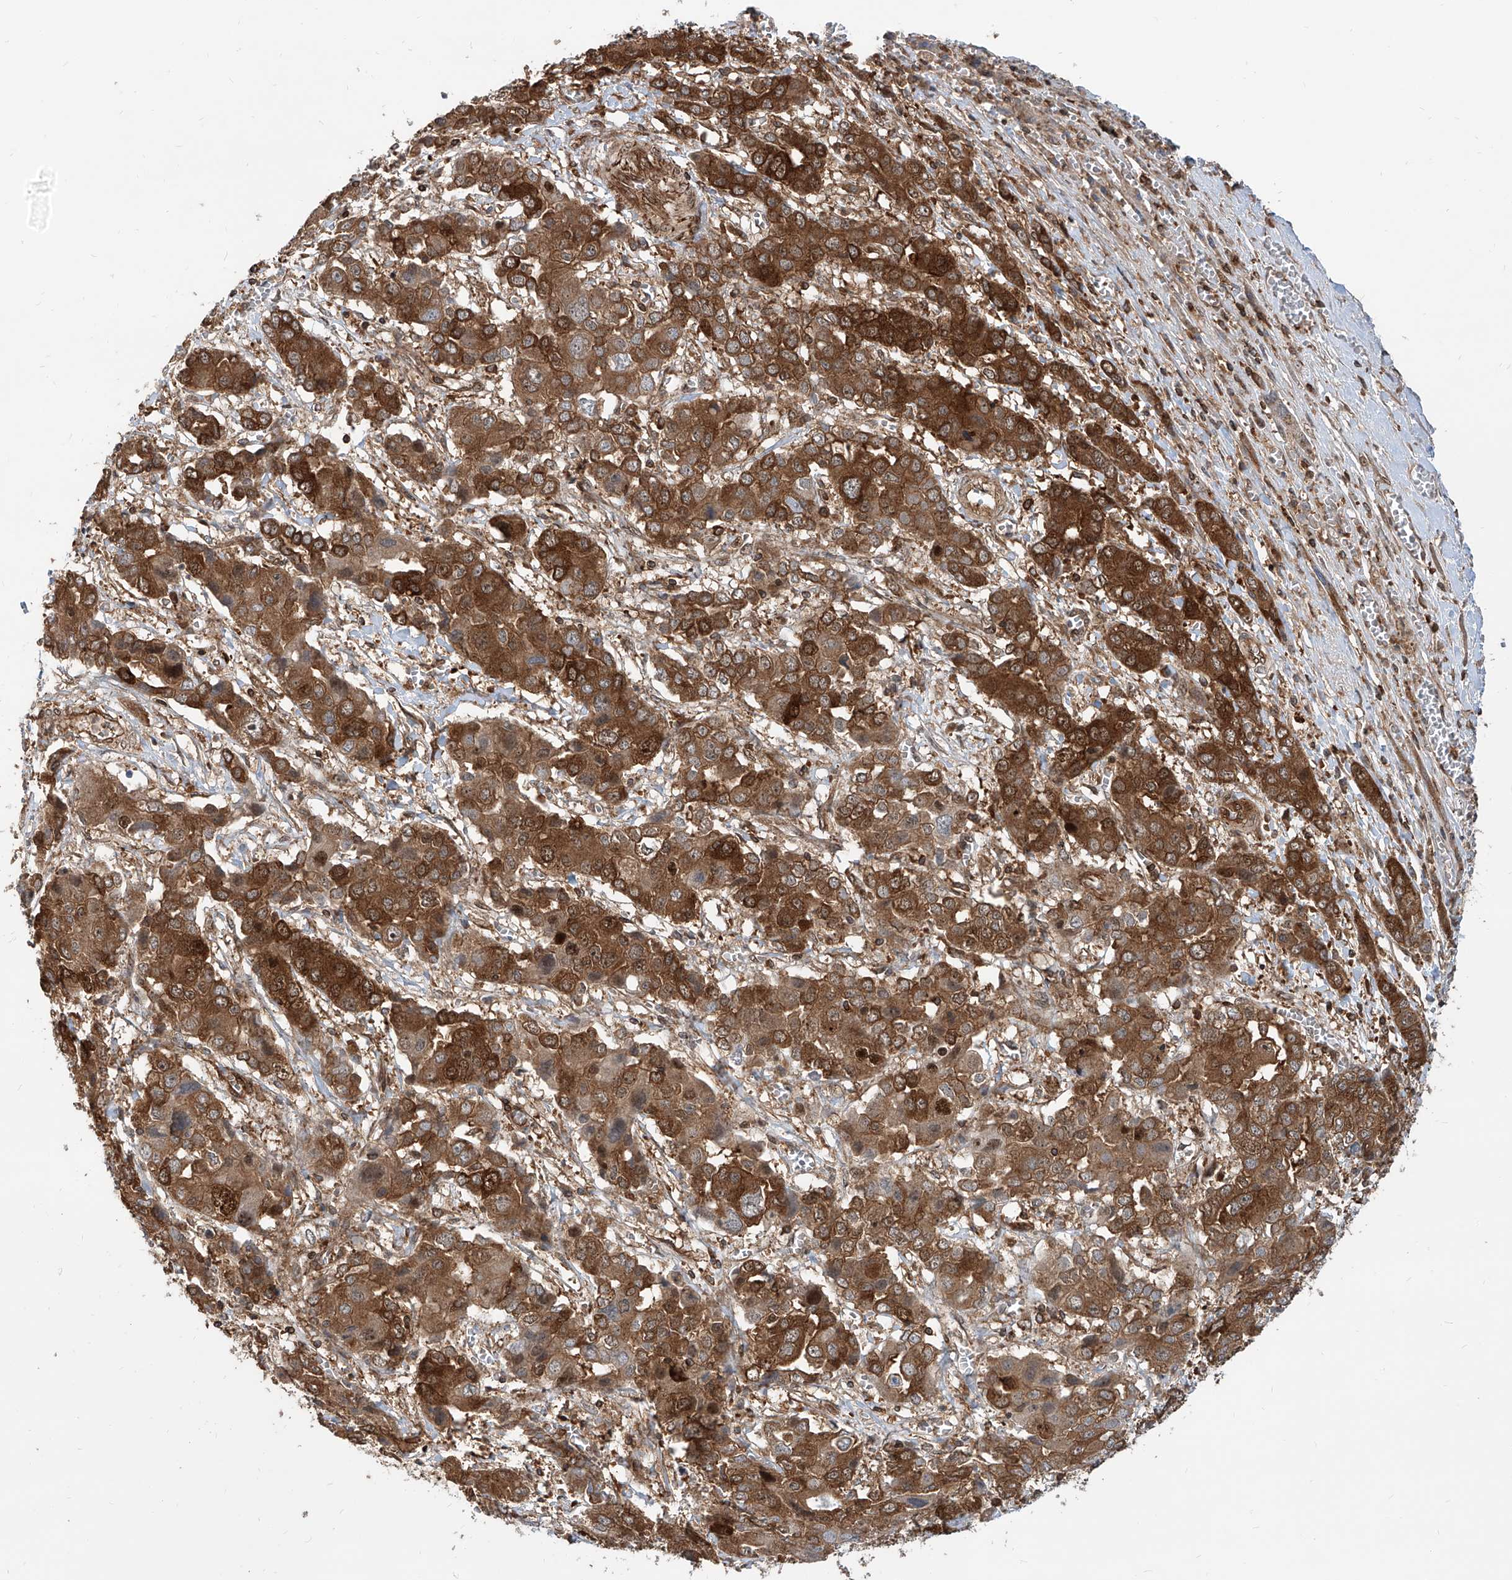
{"staining": {"intensity": "strong", "quantity": ">75%", "location": "cytoplasmic/membranous"}, "tissue": "liver cancer", "cell_type": "Tumor cells", "image_type": "cancer", "snomed": [{"axis": "morphology", "description": "Cholangiocarcinoma"}, {"axis": "topography", "description": "Liver"}], "caption": "This histopathology image displays liver cancer stained with immunohistochemistry (IHC) to label a protein in brown. The cytoplasmic/membranous of tumor cells show strong positivity for the protein. Nuclei are counter-stained blue.", "gene": "MAGED2", "patient": {"sex": "male", "age": 67}}